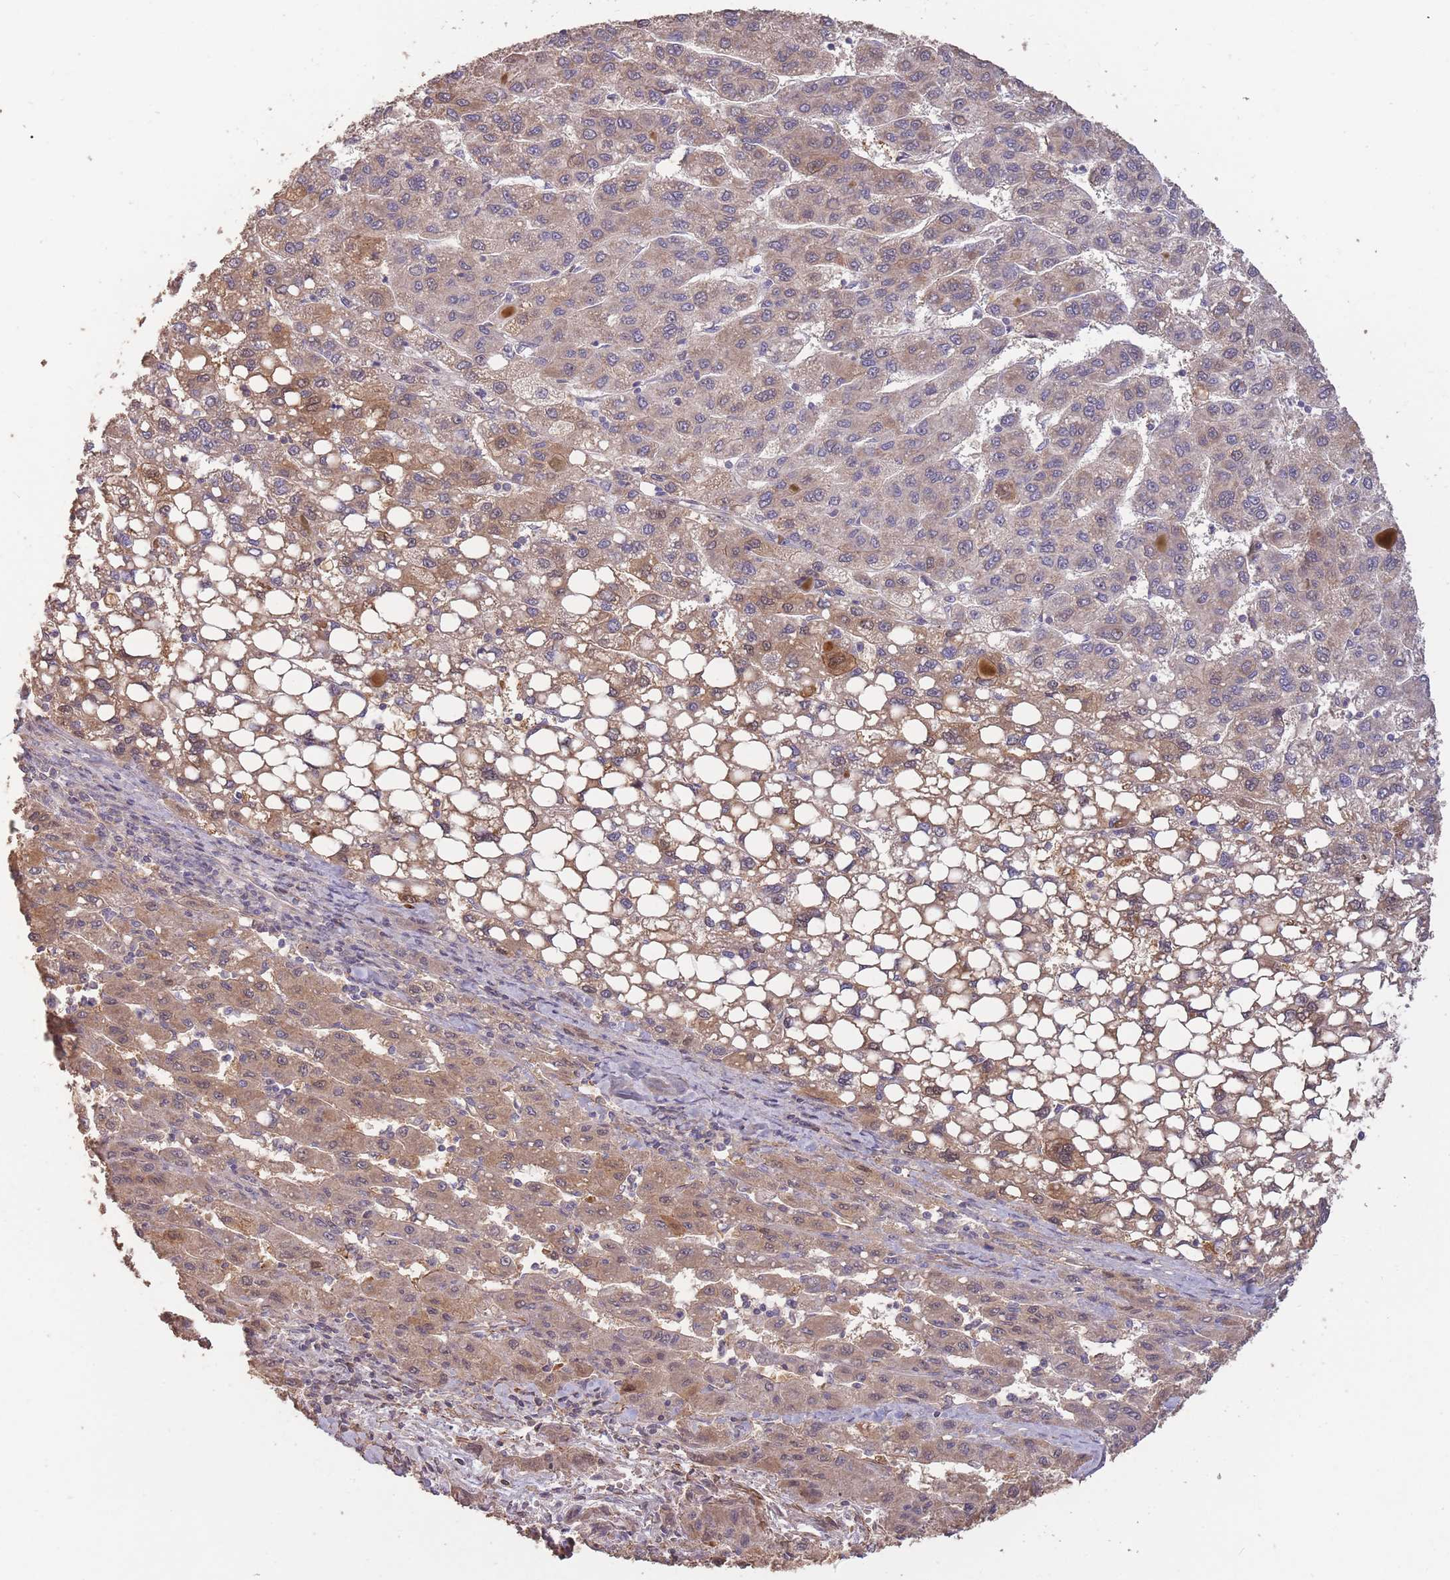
{"staining": {"intensity": "weak", "quantity": "25%-75%", "location": "cytoplasmic/membranous"}, "tissue": "liver cancer", "cell_type": "Tumor cells", "image_type": "cancer", "snomed": [{"axis": "morphology", "description": "Carcinoma, Hepatocellular, NOS"}, {"axis": "topography", "description": "Liver"}], "caption": "Immunohistochemical staining of human liver cancer (hepatocellular carcinoma) shows weak cytoplasmic/membranous protein expression in about 25%-75% of tumor cells.", "gene": "NLRC4", "patient": {"sex": "female", "age": 82}}